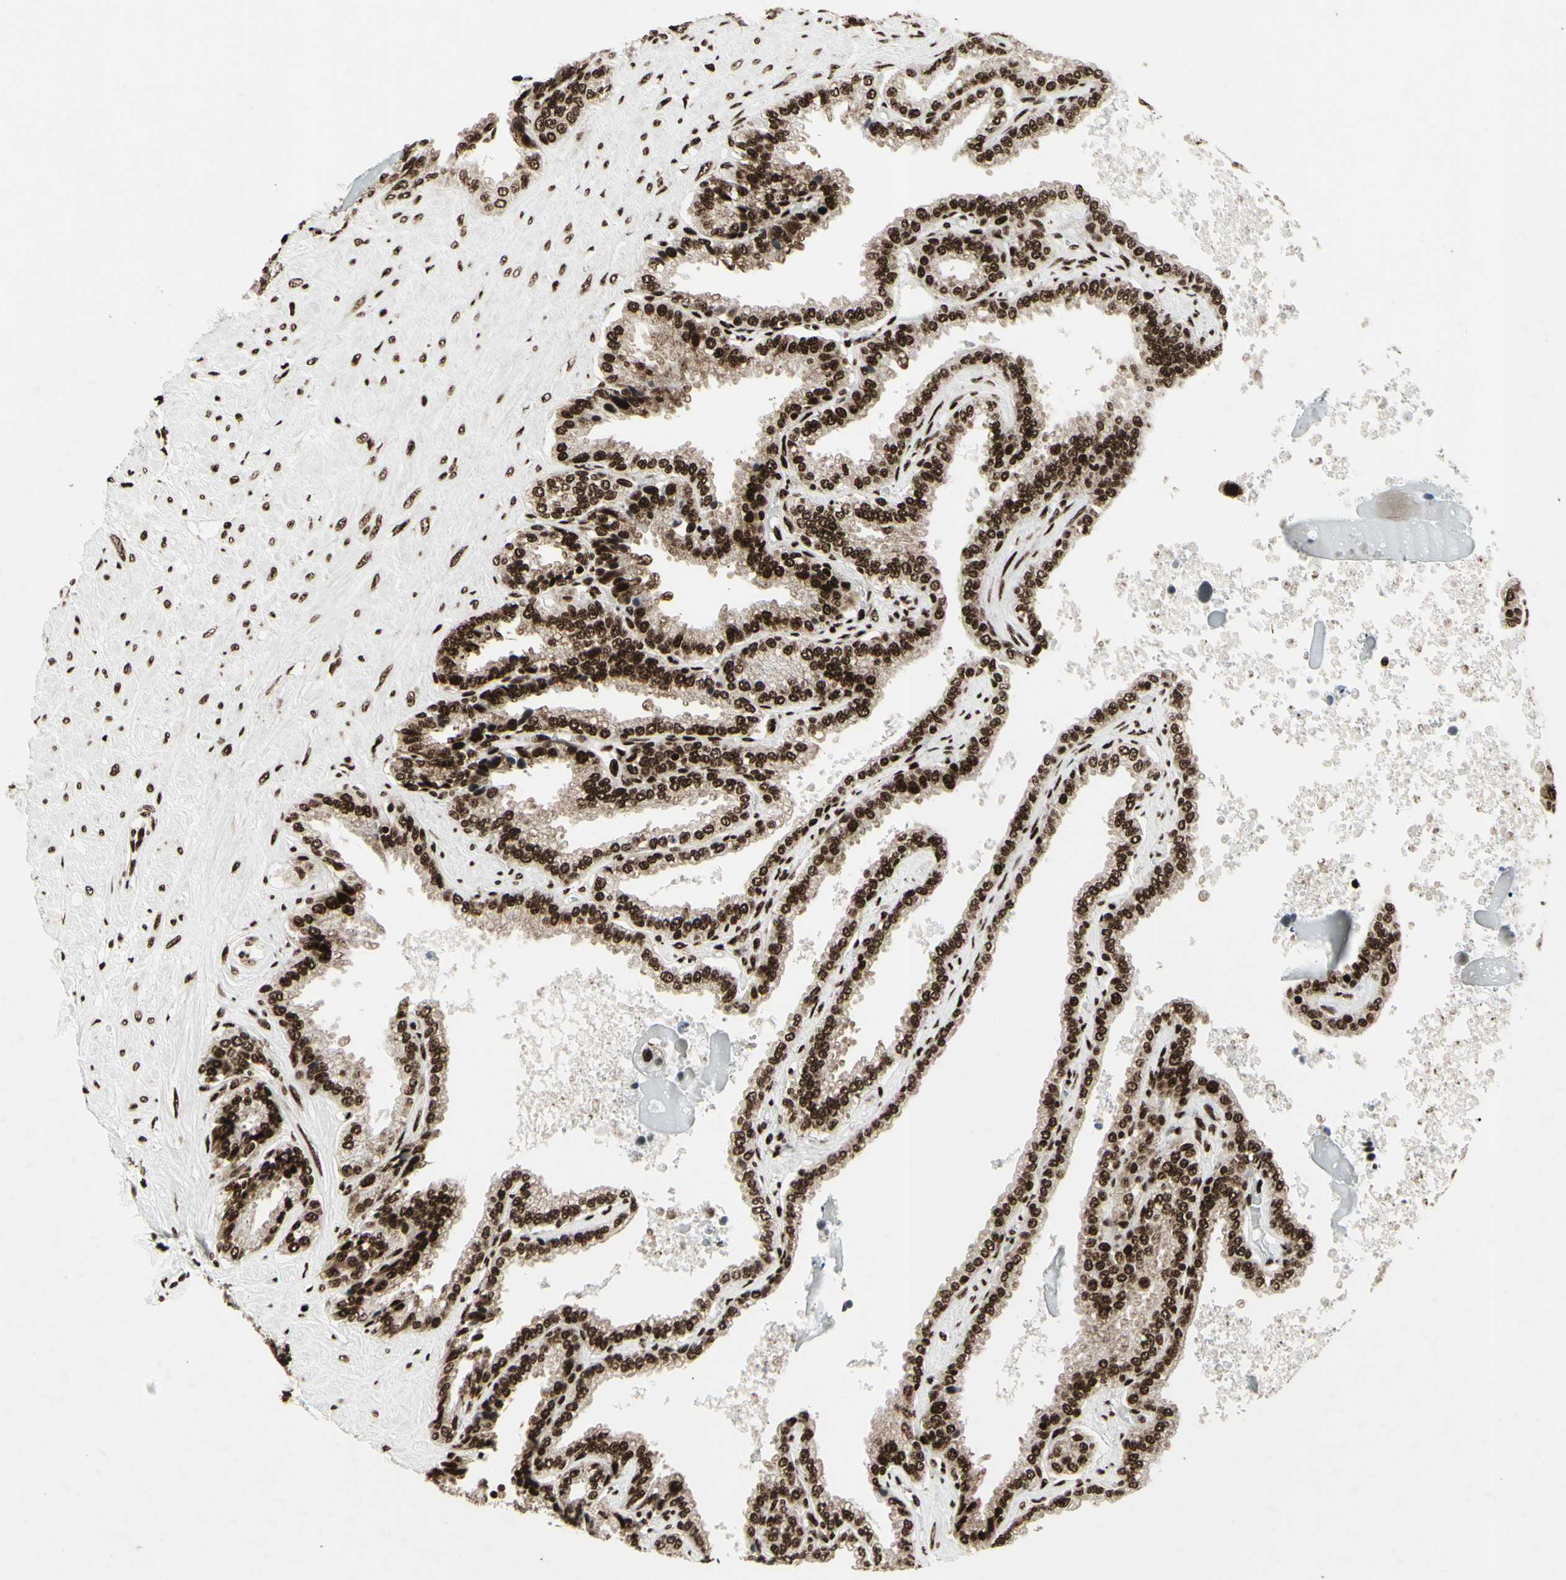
{"staining": {"intensity": "strong", "quantity": ">75%", "location": "nuclear"}, "tissue": "seminal vesicle", "cell_type": "Glandular cells", "image_type": "normal", "snomed": [{"axis": "morphology", "description": "Normal tissue, NOS"}, {"axis": "topography", "description": "Seminal veicle"}], "caption": "Protein staining of benign seminal vesicle shows strong nuclear staining in approximately >75% of glandular cells. The protein of interest is shown in brown color, while the nuclei are stained blue.", "gene": "U2AF2", "patient": {"sex": "male", "age": 46}}